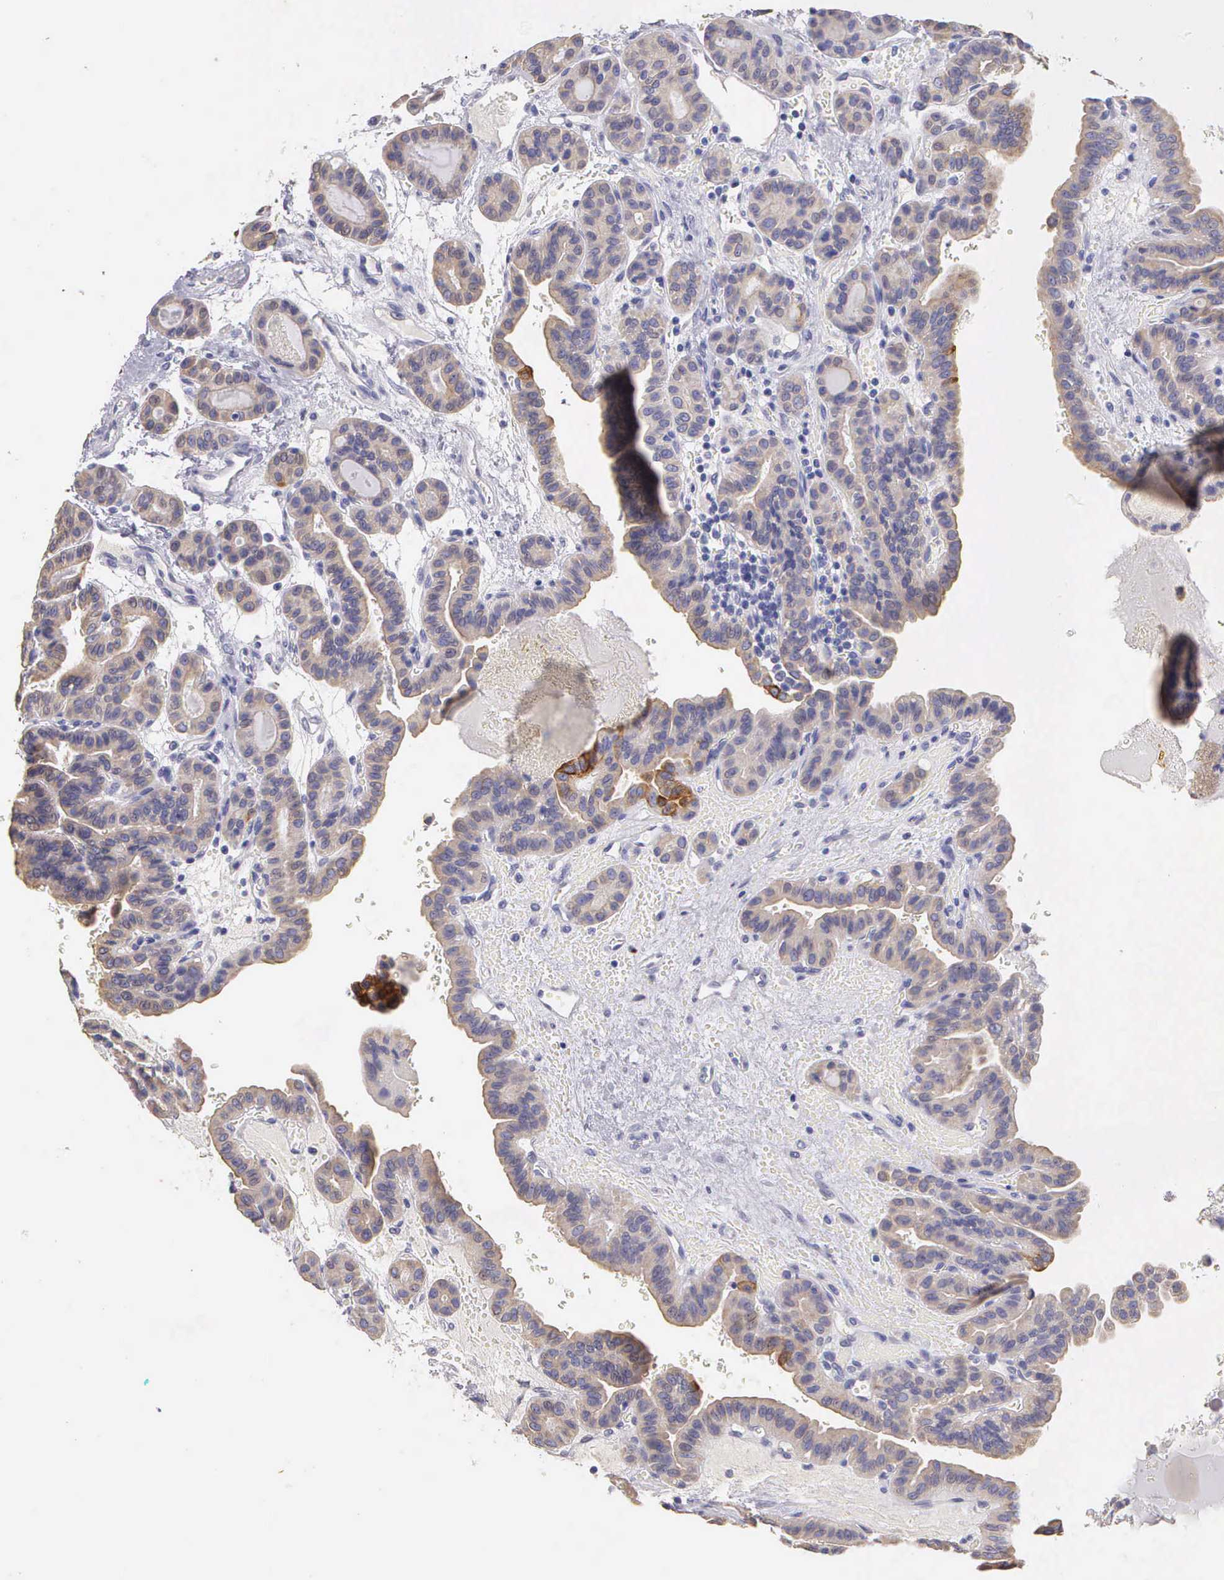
{"staining": {"intensity": "weak", "quantity": "25%-75%", "location": "cytoplasmic/membranous"}, "tissue": "thyroid cancer", "cell_type": "Tumor cells", "image_type": "cancer", "snomed": [{"axis": "morphology", "description": "Papillary adenocarcinoma, NOS"}, {"axis": "topography", "description": "Thyroid gland"}], "caption": "Weak cytoplasmic/membranous protein expression is appreciated in about 25%-75% of tumor cells in thyroid papillary adenocarcinoma.", "gene": "KRT17", "patient": {"sex": "male", "age": 87}}